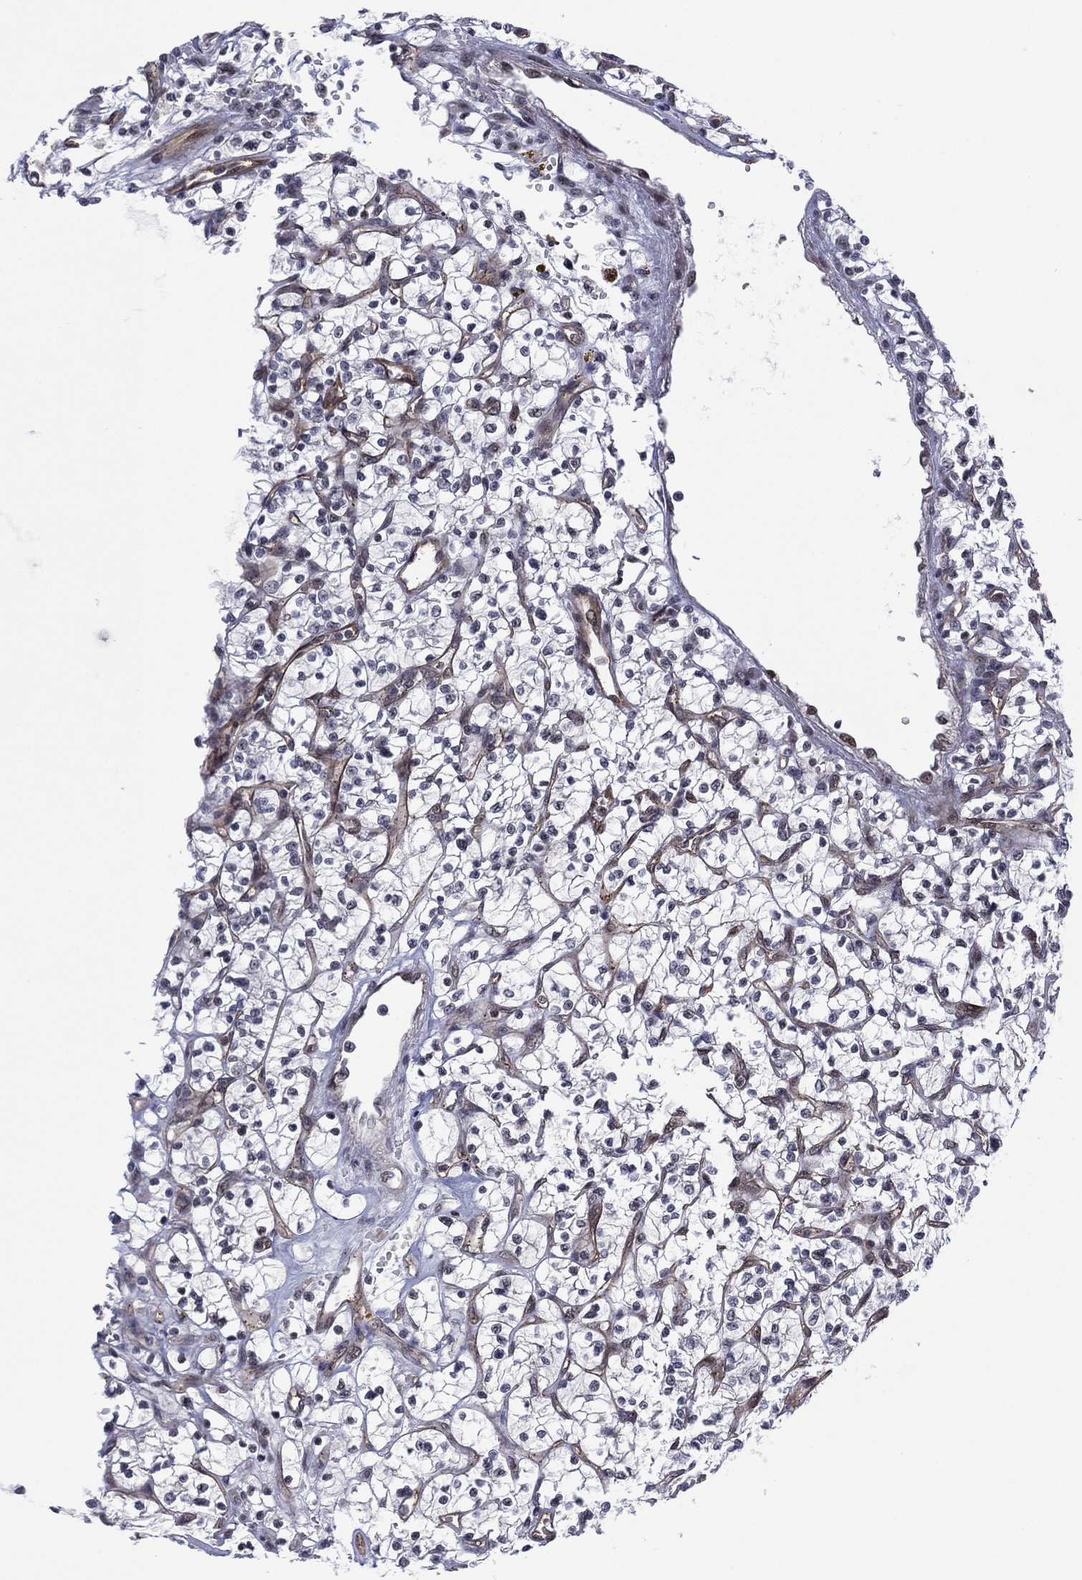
{"staining": {"intensity": "negative", "quantity": "none", "location": "none"}, "tissue": "renal cancer", "cell_type": "Tumor cells", "image_type": "cancer", "snomed": [{"axis": "morphology", "description": "Adenocarcinoma, NOS"}, {"axis": "topography", "description": "Kidney"}], "caption": "A micrograph of human renal adenocarcinoma is negative for staining in tumor cells.", "gene": "GSE1", "patient": {"sex": "female", "age": 64}}